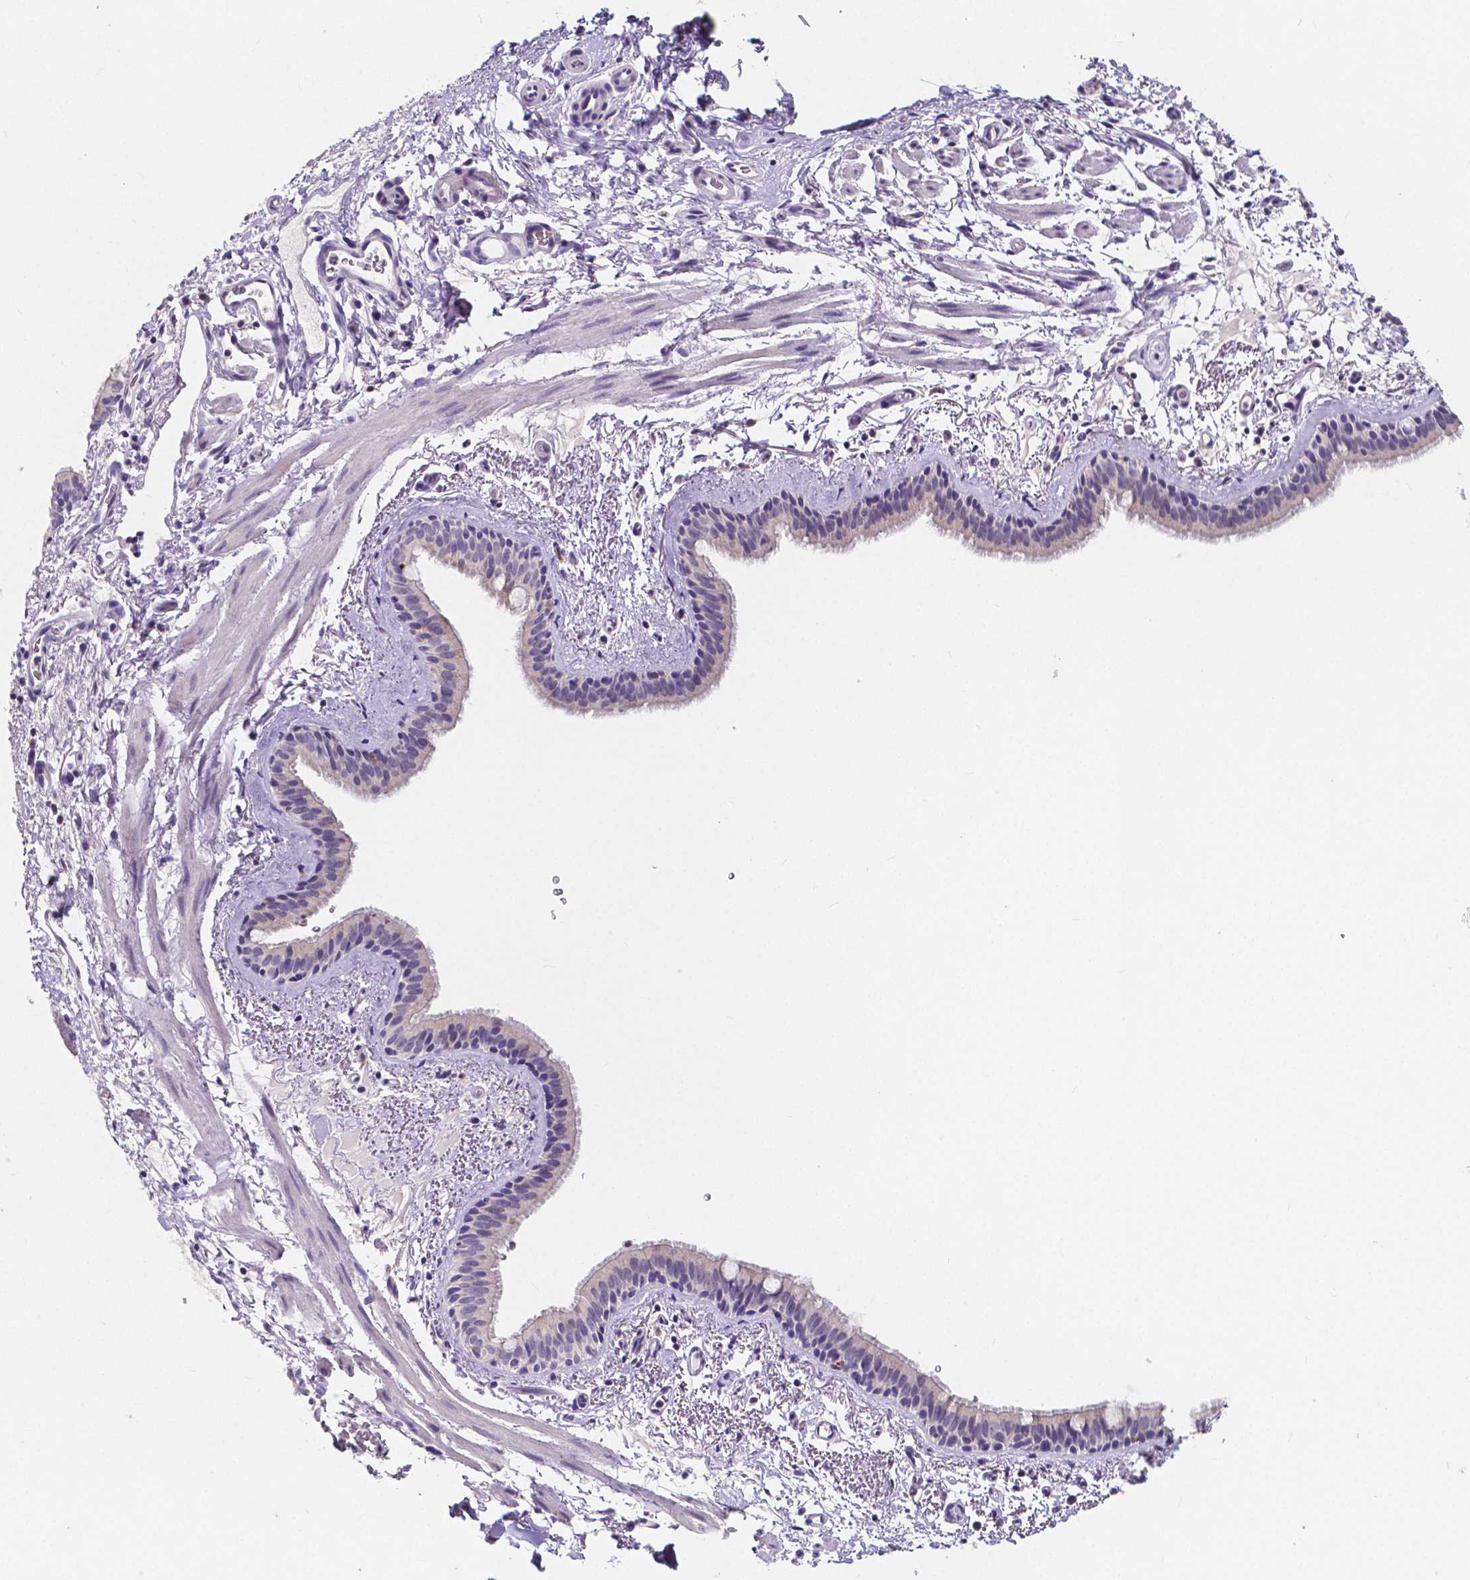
{"staining": {"intensity": "negative", "quantity": "none", "location": "none"}, "tissue": "bronchus", "cell_type": "Respiratory epithelial cells", "image_type": "normal", "snomed": [{"axis": "morphology", "description": "Normal tissue, NOS"}, {"axis": "topography", "description": "Bronchus"}], "caption": "Histopathology image shows no protein staining in respiratory epithelial cells of normal bronchus.", "gene": "ACP5", "patient": {"sex": "female", "age": 61}}